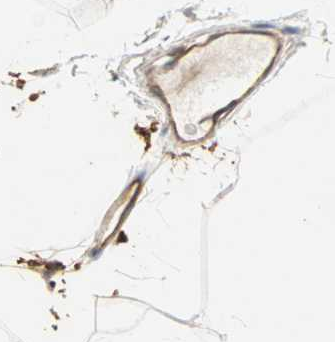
{"staining": {"intensity": "weak", "quantity": "25%-75%", "location": "cytoplasmic/membranous"}, "tissue": "adipose tissue", "cell_type": "Adipocytes", "image_type": "normal", "snomed": [{"axis": "morphology", "description": "Normal tissue, NOS"}, {"axis": "morphology", "description": "Duct carcinoma"}, {"axis": "topography", "description": "Breast"}, {"axis": "topography", "description": "Adipose tissue"}], "caption": "Immunohistochemical staining of unremarkable human adipose tissue displays weak cytoplasmic/membranous protein positivity in about 25%-75% of adipocytes.", "gene": "GNAI2", "patient": {"sex": "female", "age": 37}}